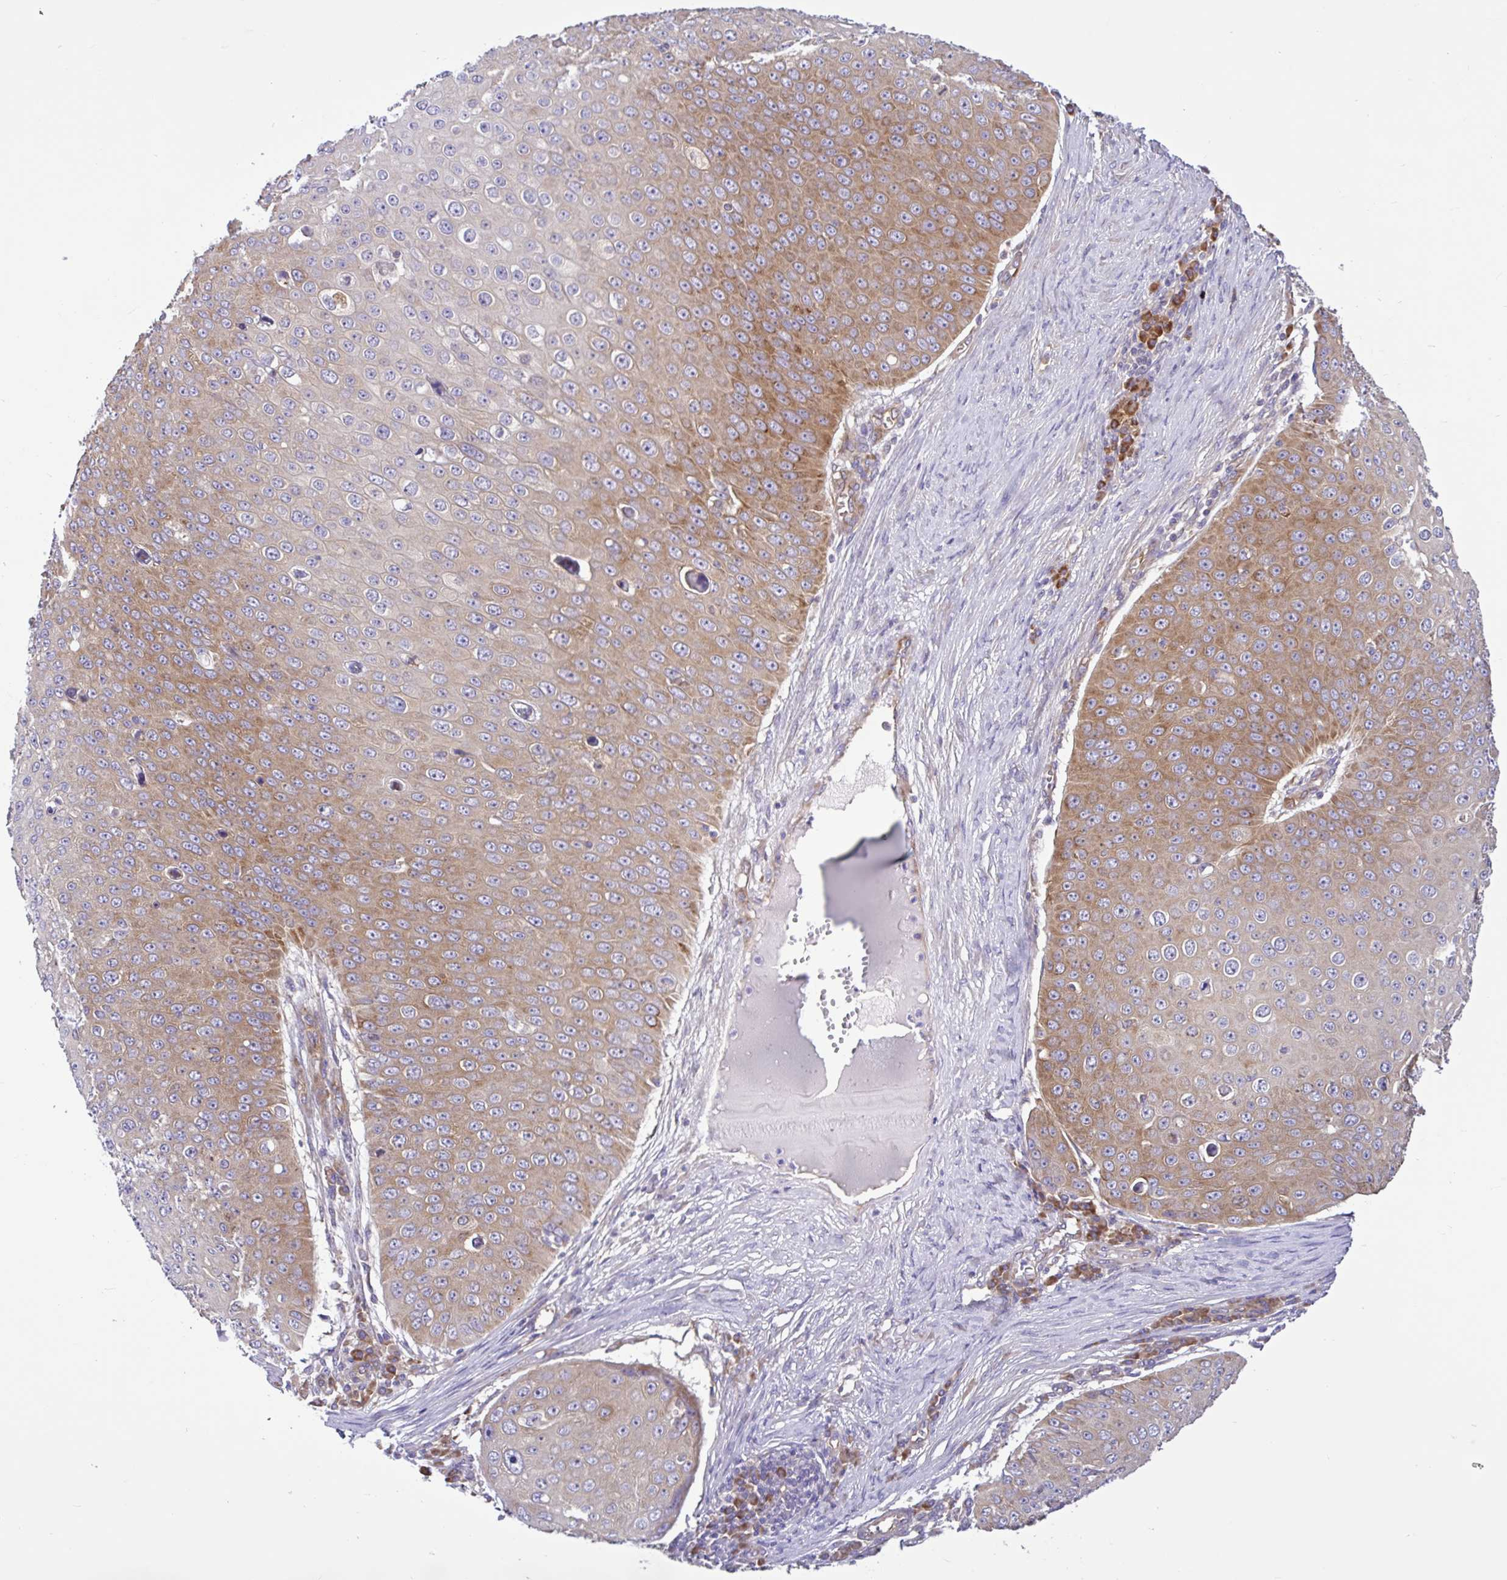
{"staining": {"intensity": "moderate", "quantity": "25%-75%", "location": "cytoplasmic/membranous"}, "tissue": "skin cancer", "cell_type": "Tumor cells", "image_type": "cancer", "snomed": [{"axis": "morphology", "description": "Squamous cell carcinoma, NOS"}, {"axis": "topography", "description": "Skin"}], "caption": "A brown stain highlights moderate cytoplasmic/membranous expression of a protein in skin squamous cell carcinoma tumor cells.", "gene": "LARS1", "patient": {"sex": "male", "age": 71}}